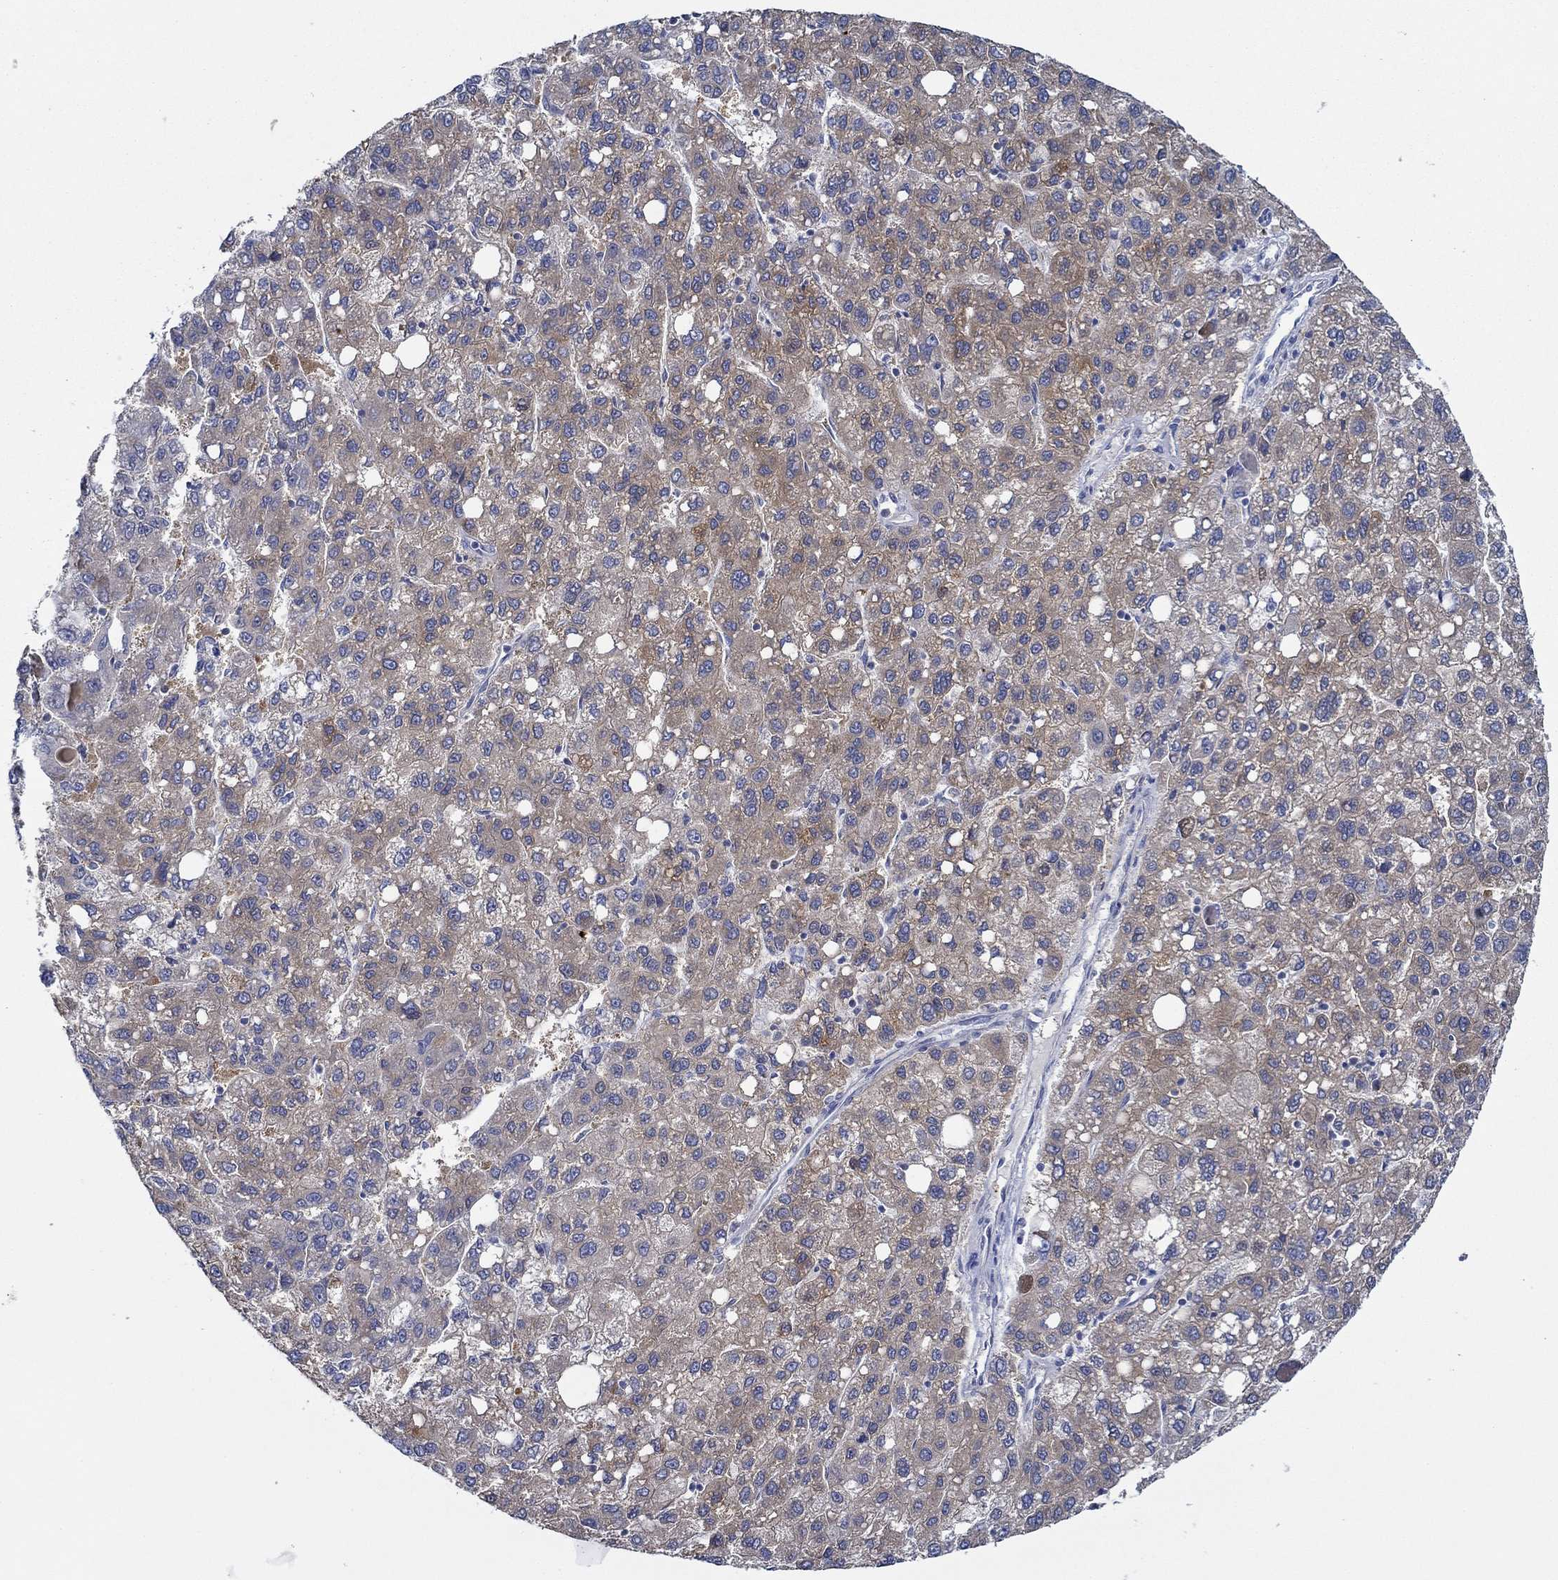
{"staining": {"intensity": "moderate", "quantity": "<25%", "location": "cytoplasmic/membranous"}, "tissue": "liver cancer", "cell_type": "Tumor cells", "image_type": "cancer", "snomed": [{"axis": "morphology", "description": "Carcinoma, Hepatocellular, NOS"}, {"axis": "topography", "description": "Liver"}], "caption": "Immunohistochemical staining of hepatocellular carcinoma (liver) demonstrates low levels of moderate cytoplasmic/membranous staining in approximately <25% of tumor cells.", "gene": "SLC27A3", "patient": {"sex": "female", "age": 82}}